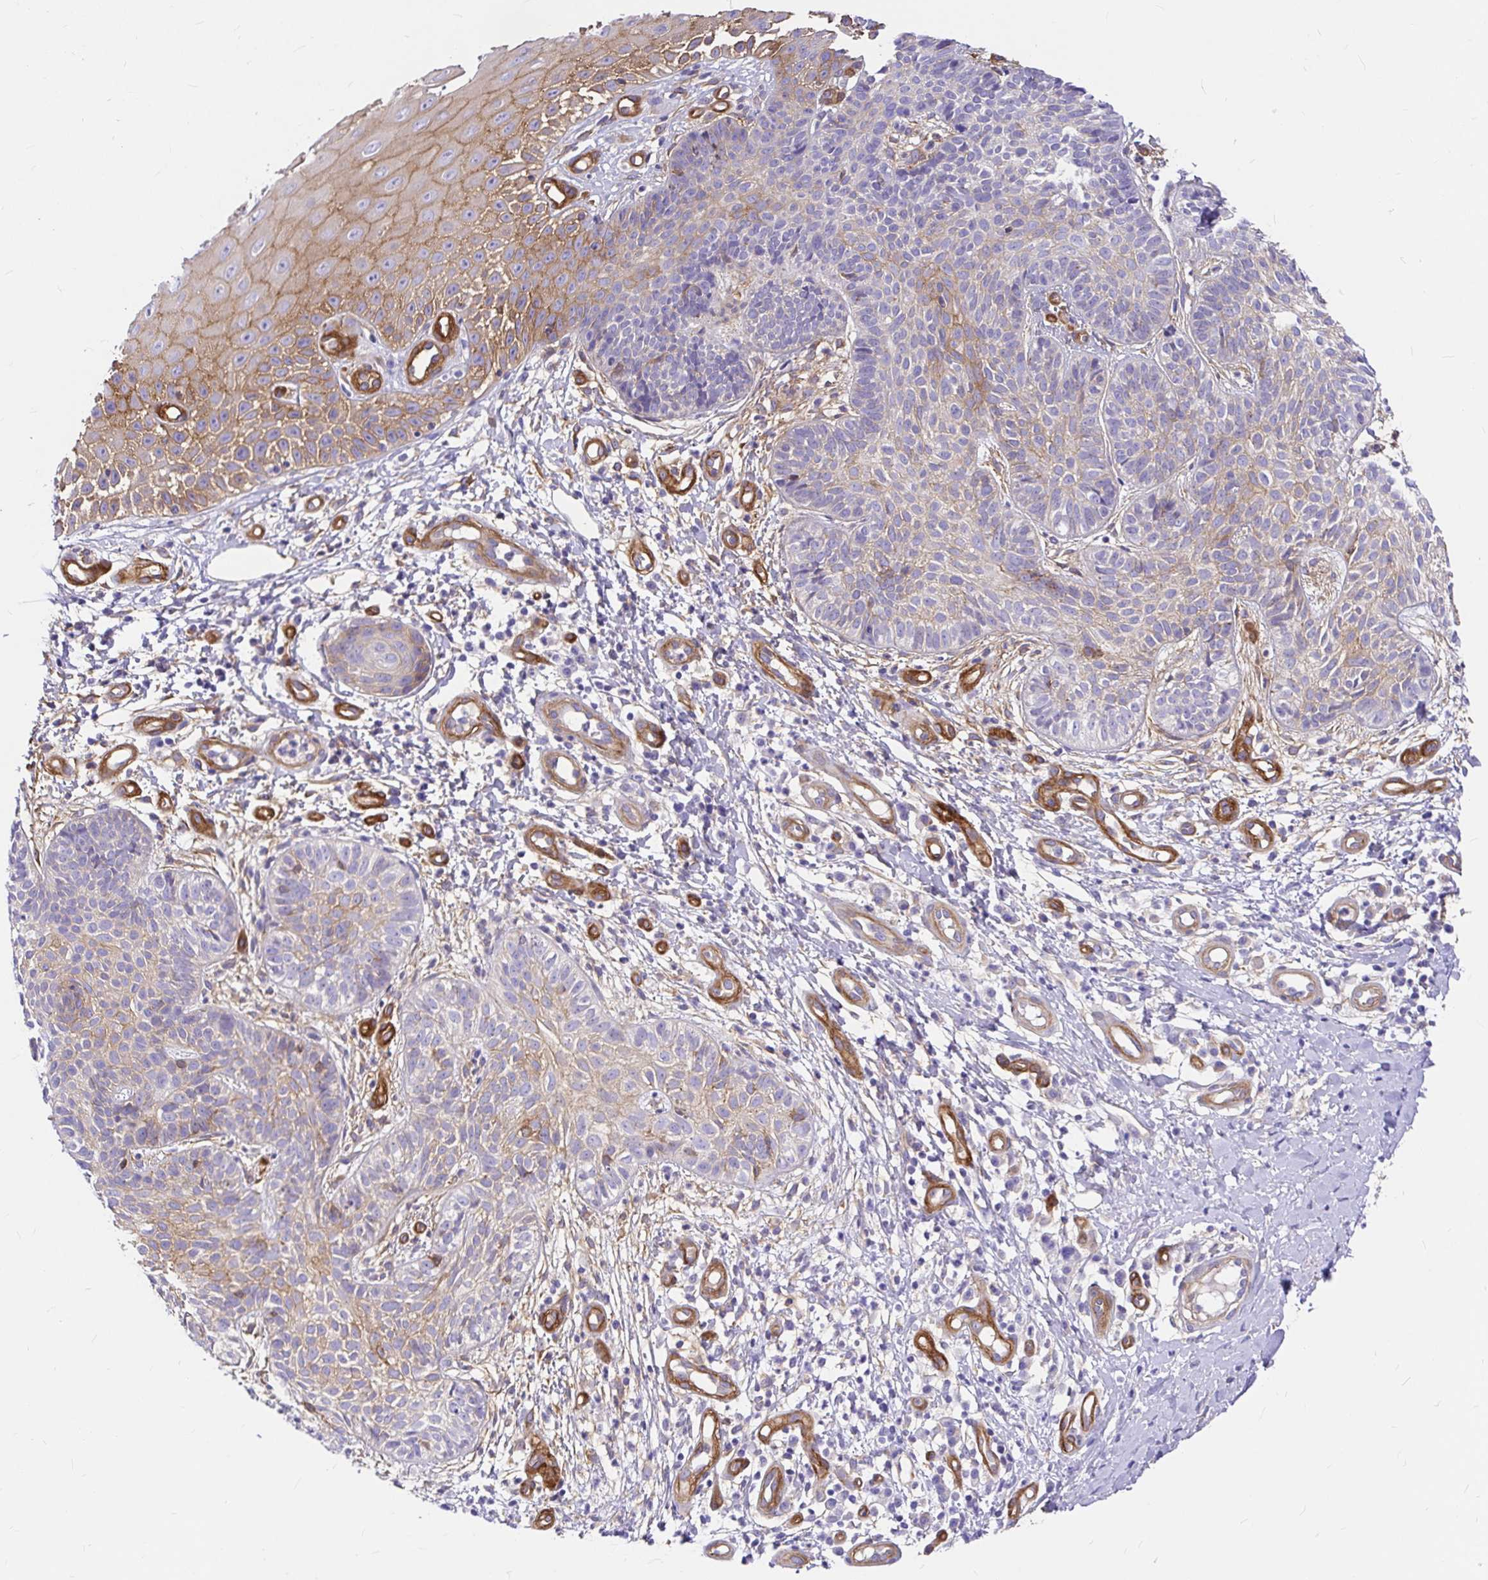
{"staining": {"intensity": "weak", "quantity": "25%-75%", "location": "cytoplasmic/membranous"}, "tissue": "skin cancer", "cell_type": "Tumor cells", "image_type": "cancer", "snomed": [{"axis": "morphology", "description": "Basal cell carcinoma"}, {"axis": "topography", "description": "Skin"}, {"axis": "topography", "description": "Skin of leg"}], "caption": "Skin cancer was stained to show a protein in brown. There is low levels of weak cytoplasmic/membranous positivity in approximately 25%-75% of tumor cells.", "gene": "MYO1B", "patient": {"sex": "female", "age": 87}}